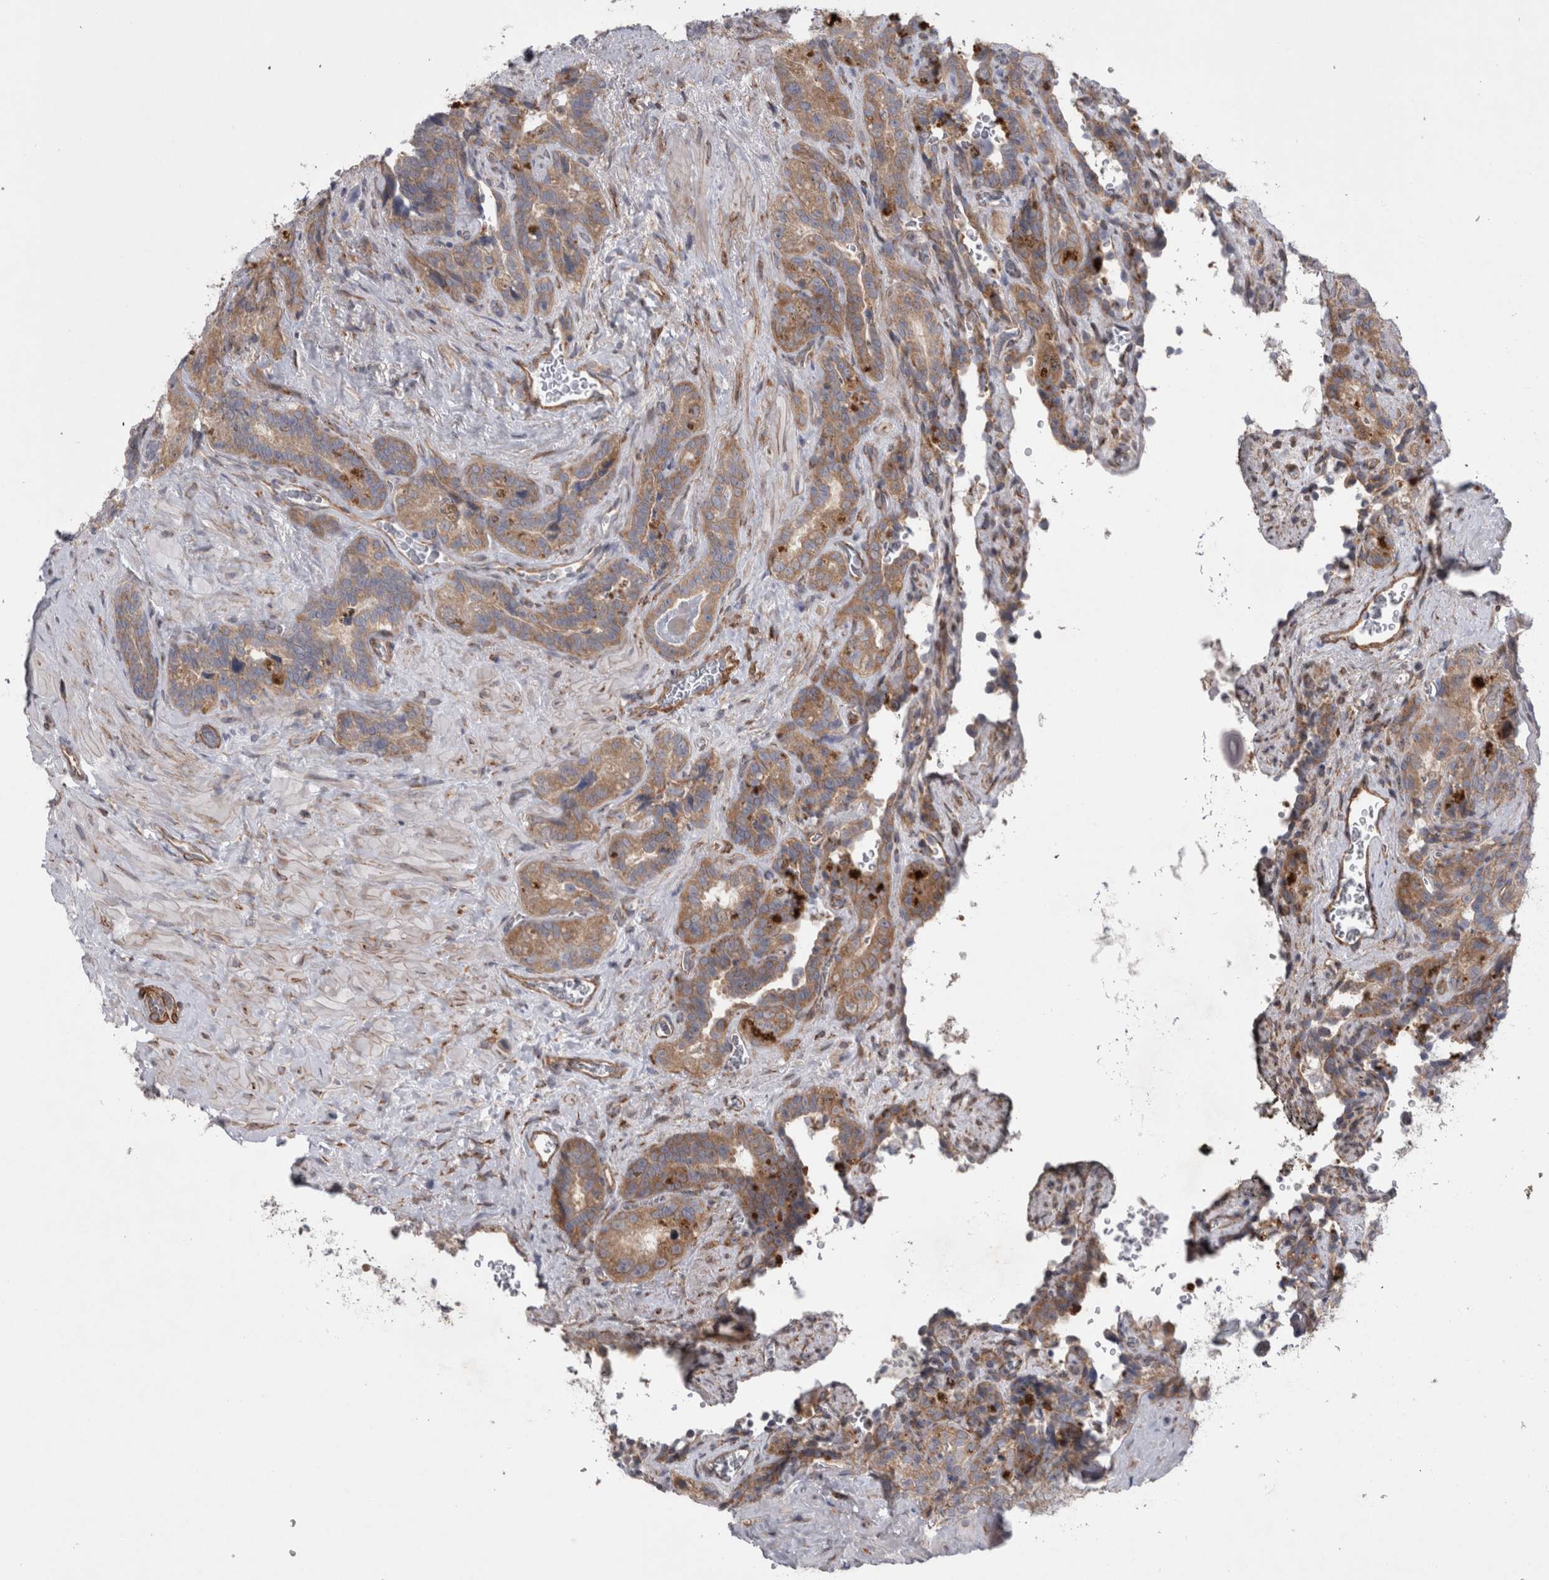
{"staining": {"intensity": "weak", "quantity": "25%-75%", "location": "cytoplasmic/membranous"}, "tissue": "seminal vesicle", "cell_type": "Glandular cells", "image_type": "normal", "snomed": [{"axis": "morphology", "description": "Normal tissue, NOS"}, {"axis": "topography", "description": "Prostate"}, {"axis": "topography", "description": "Seminal veicle"}], "caption": "Protein staining of benign seminal vesicle displays weak cytoplasmic/membranous staining in about 25%-75% of glandular cells. (IHC, brightfield microscopy, high magnification).", "gene": "DDX6", "patient": {"sex": "male", "age": 67}}